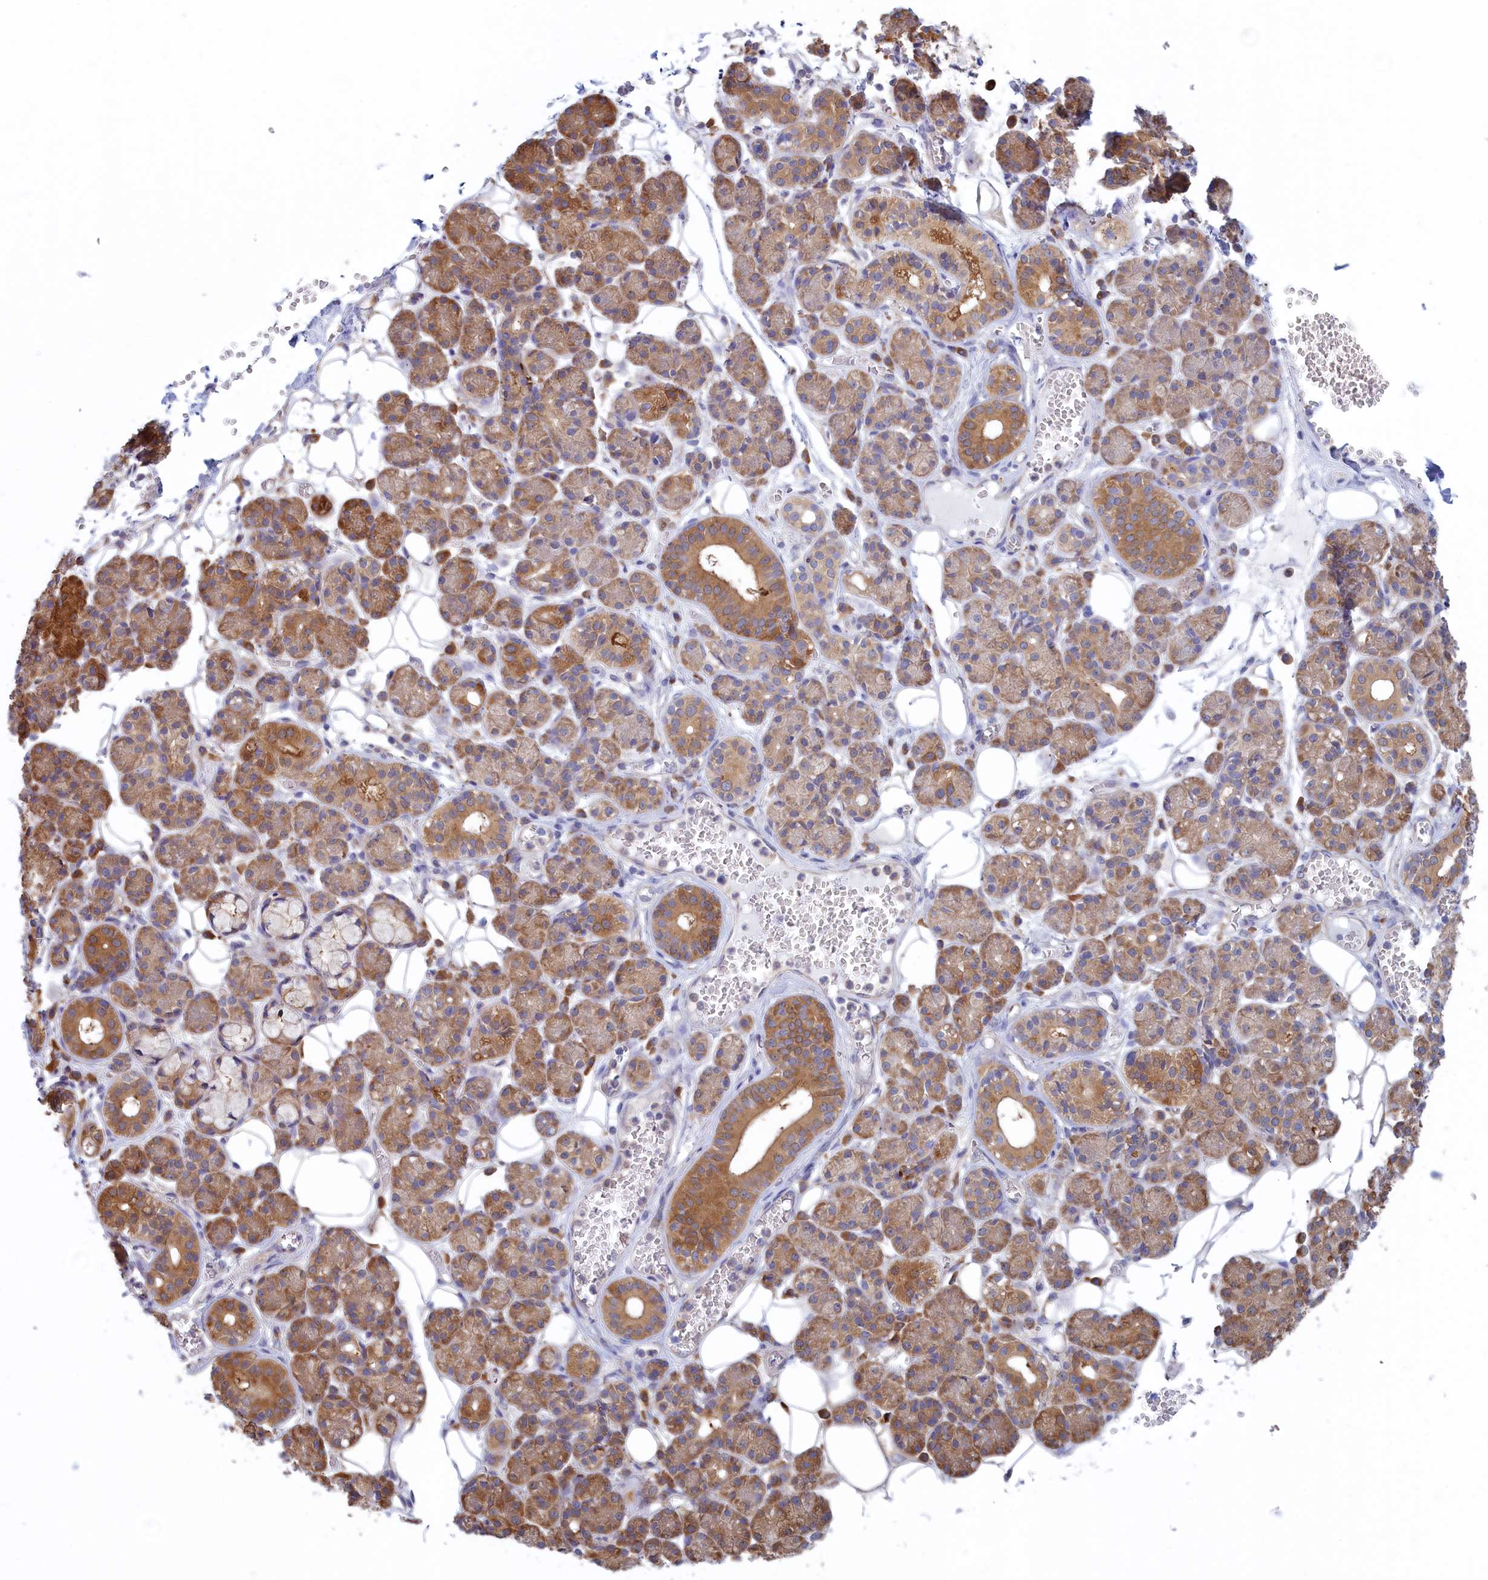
{"staining": {"intensity": "moderate", "quantity": ">75%", "location": "cytoplasmic/membranous"}, "tissue": "salivary gland", "cell_type": "Glandular cells", "image_type": "normal", "snomed": [{"axis": "morphology", "description": "Normal tissue, NOS"}, {"axis": "topography", "description": "Salivary gland"}], "caption": "Immunohistochemistry (IHC) (DAB) staining of unremarkable salivary gland shows moderate cytoplasmic/membranous protein positivity in about >75% of glandular cells. The protein of interest is stained brown, and the nuclei are stained in blue (DAB IHC with brightfield microscopy, high magnification).", "gene": "SYNDIG1L", "patient": {"sex": "male", "age": 63}}